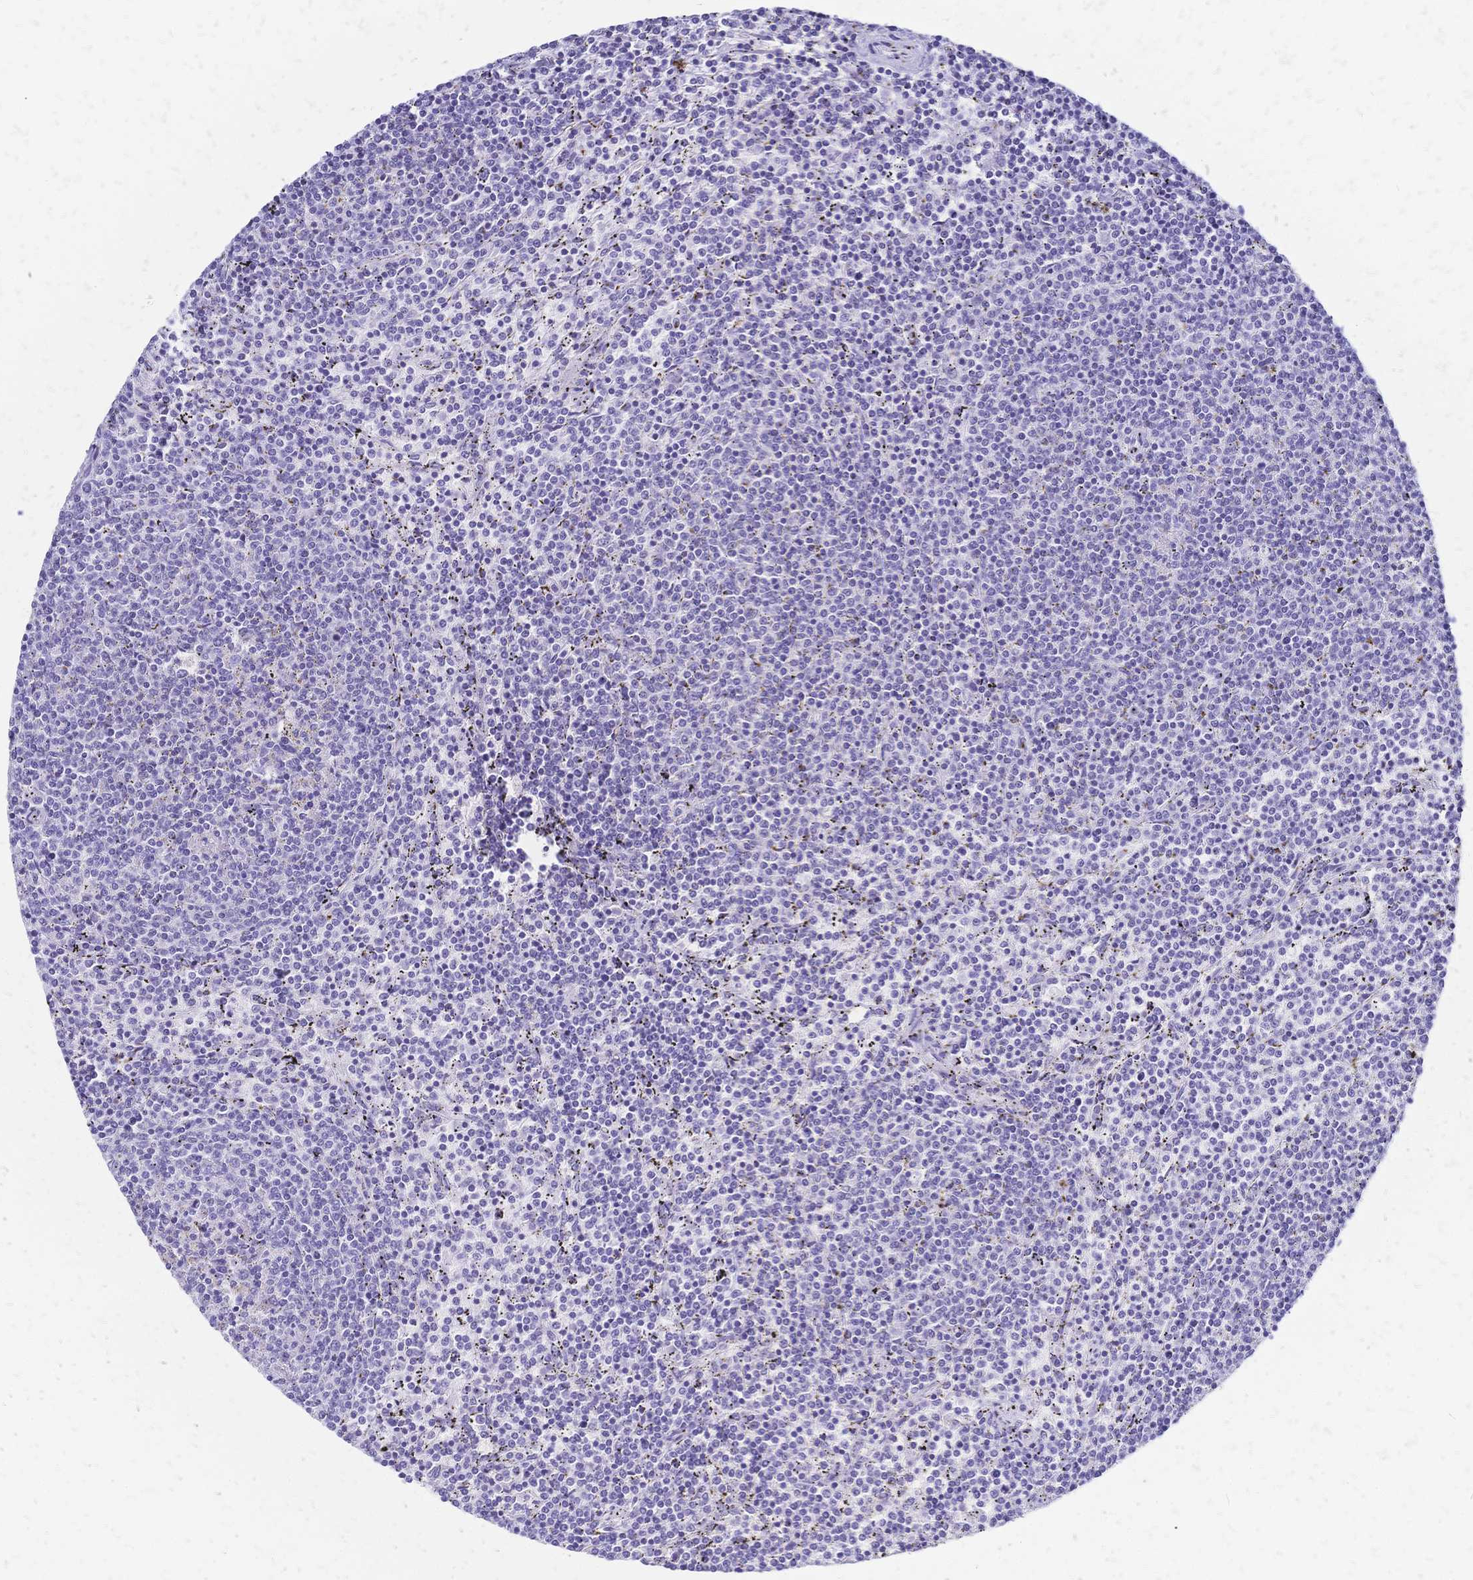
{"staining": {"intensity": "negative", "quantity": "none", "location": "none"}, "tissue": "lymphoma", "cell_type": "Tumor cells", "image_type": "cancer", "snomed": [{"axis": "morphology", "description": "Malignant lymphoma, non-Hodgkin's type, Low grade"}, {"axis": "topography", "description": "Spleen"}], "caption": "Immunohistochemistry photomicrograph of neoplastic tissue: human lymphoma stained with DAB displays no significant protein staining in tumor cells.", "gene": "FA2H", "patient": {"sex": "female", "age": 50}}